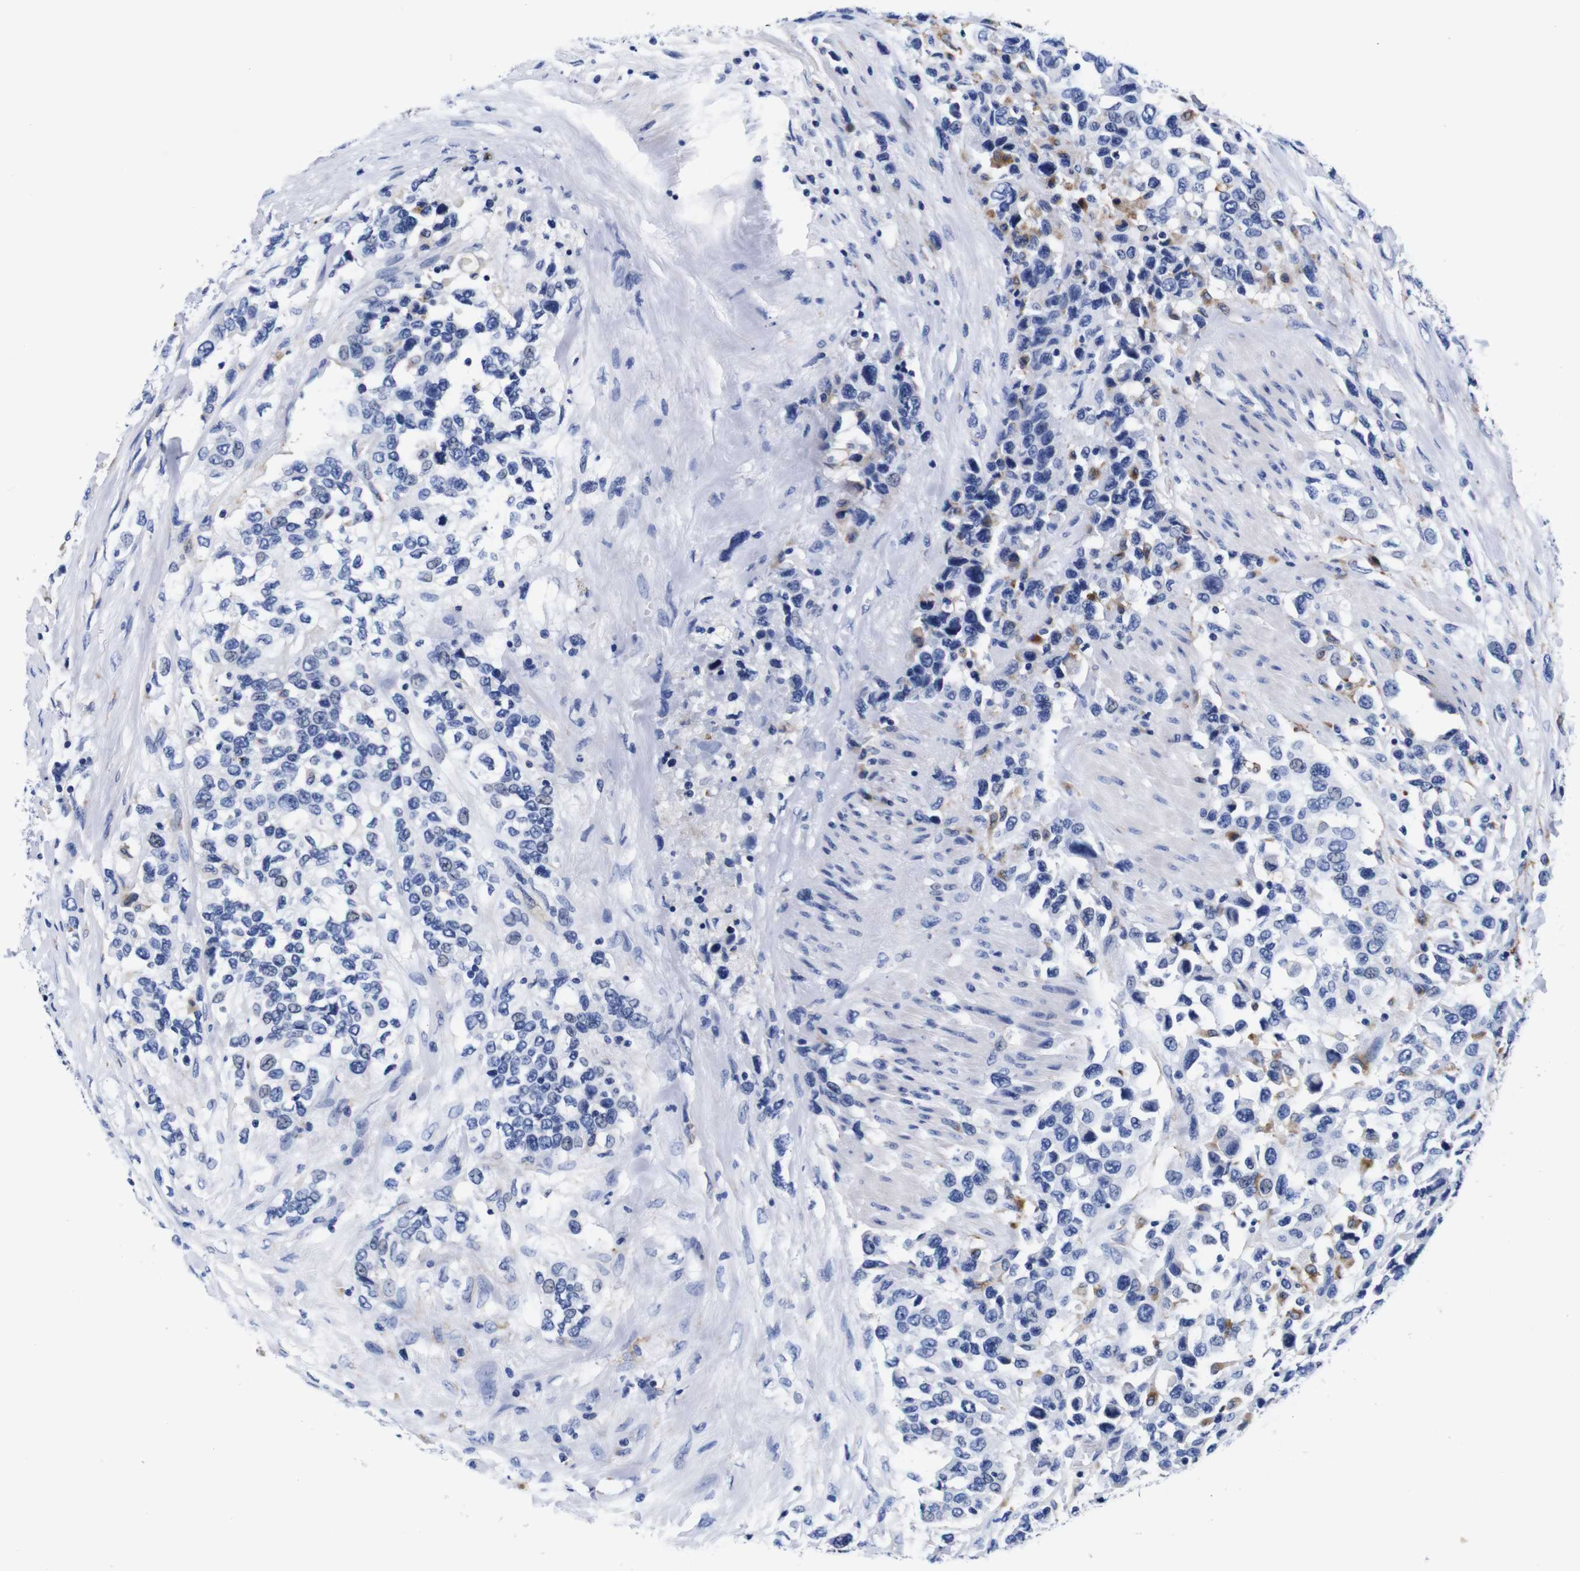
{"staining": {"intensity": "negative", "quantity": "none", "location": "none"}, "tissue": "urothelial cancer", "cell_type": "Tumor cells", "image_type": "cancer", "snomed": [{"axis": "morphology", "description": "Urothelial carcinoma, High grade"}, {"axis": "topography", "description": "Urinary bladder"}], "caption": "IHC histopathology image of human urothelial cancer stained for a protein (brown), which demonstrates no positivity in tumor cells.", "gene": "HLA-DMB", "patient": {"sex": "female", "age": 80}}